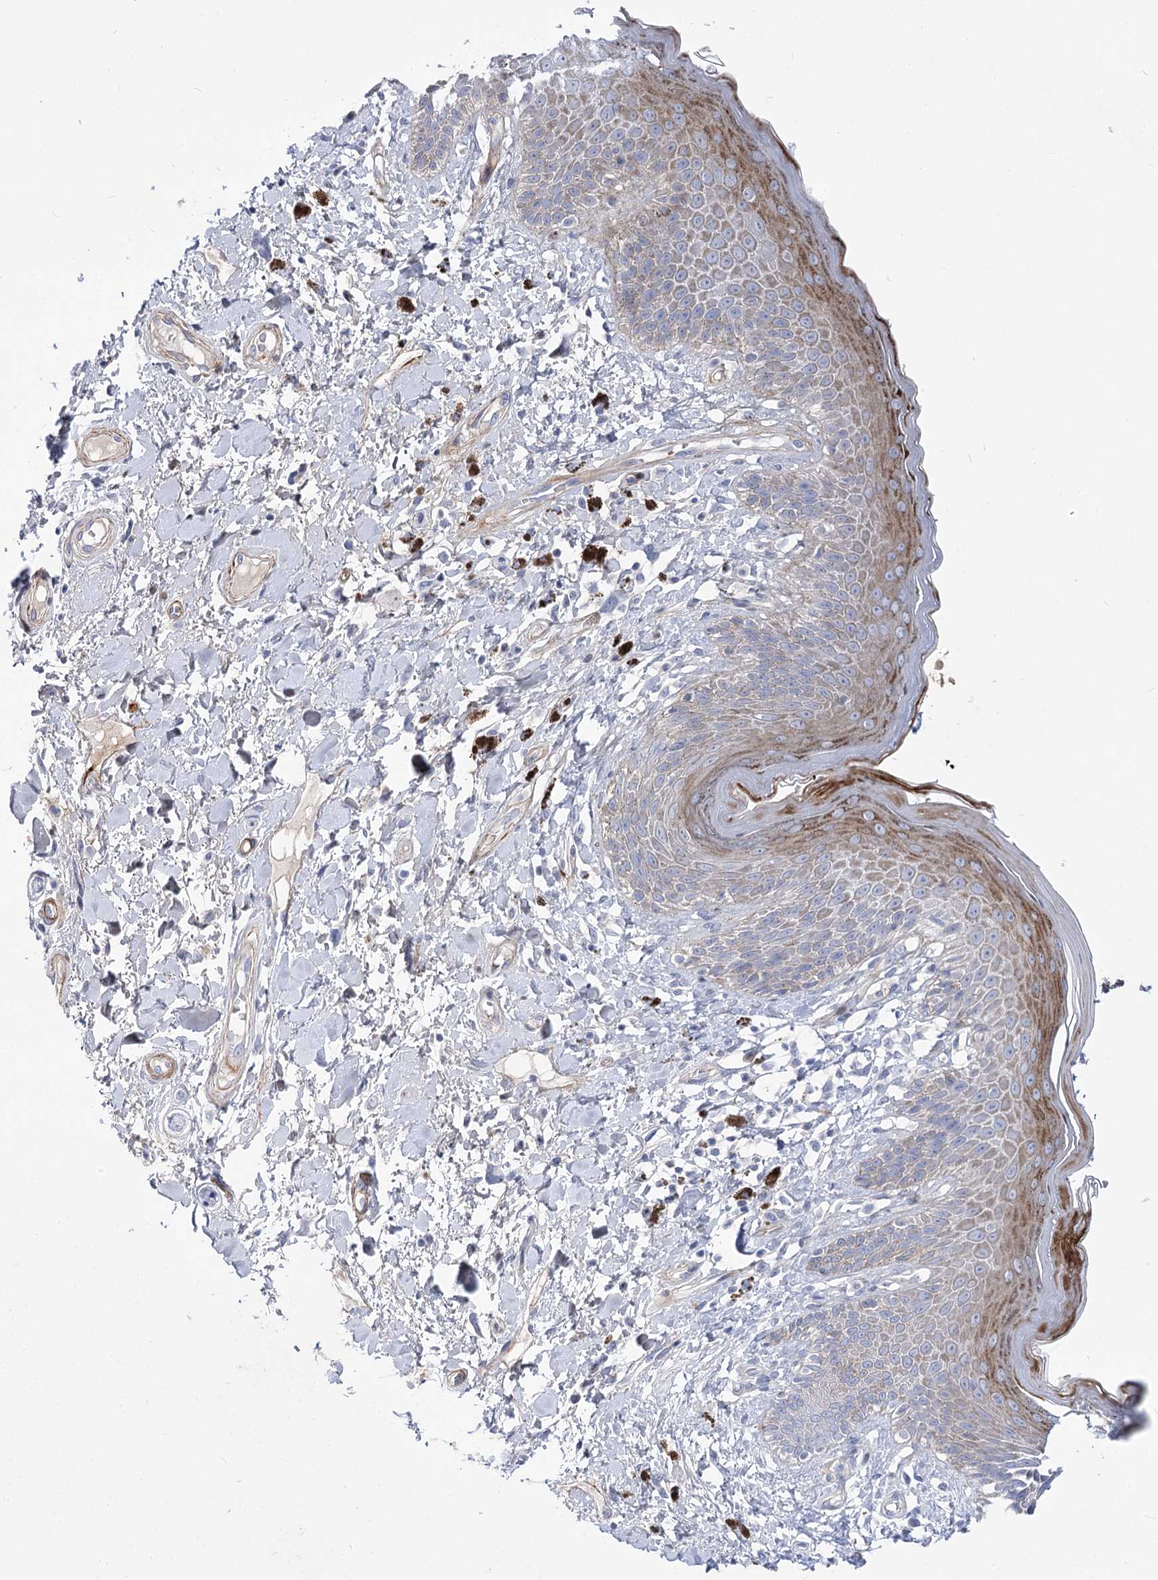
{"staining": {"intensity": "moderate", "quantity": "25%-75%", "location": "cytoplasmic/membranous"}, "tissue": "skin", "cell_type": "Epidermal cells", "image_type": "normal", "snomed": [{"axis": "morphology", "description": "Normal tissue, NOS"}, {"axis": "topography", "description": "Anal"}], "caption": "Immunohistochemistry (IHC) (DAB) staining of unremarkable human skin demonstrates moderate cytoplasmic/membranous protein expression in about 25%-75% of epidermal cells.", "gene": "ANKRD23", "patient": {"sex": "female", "age": 78}}